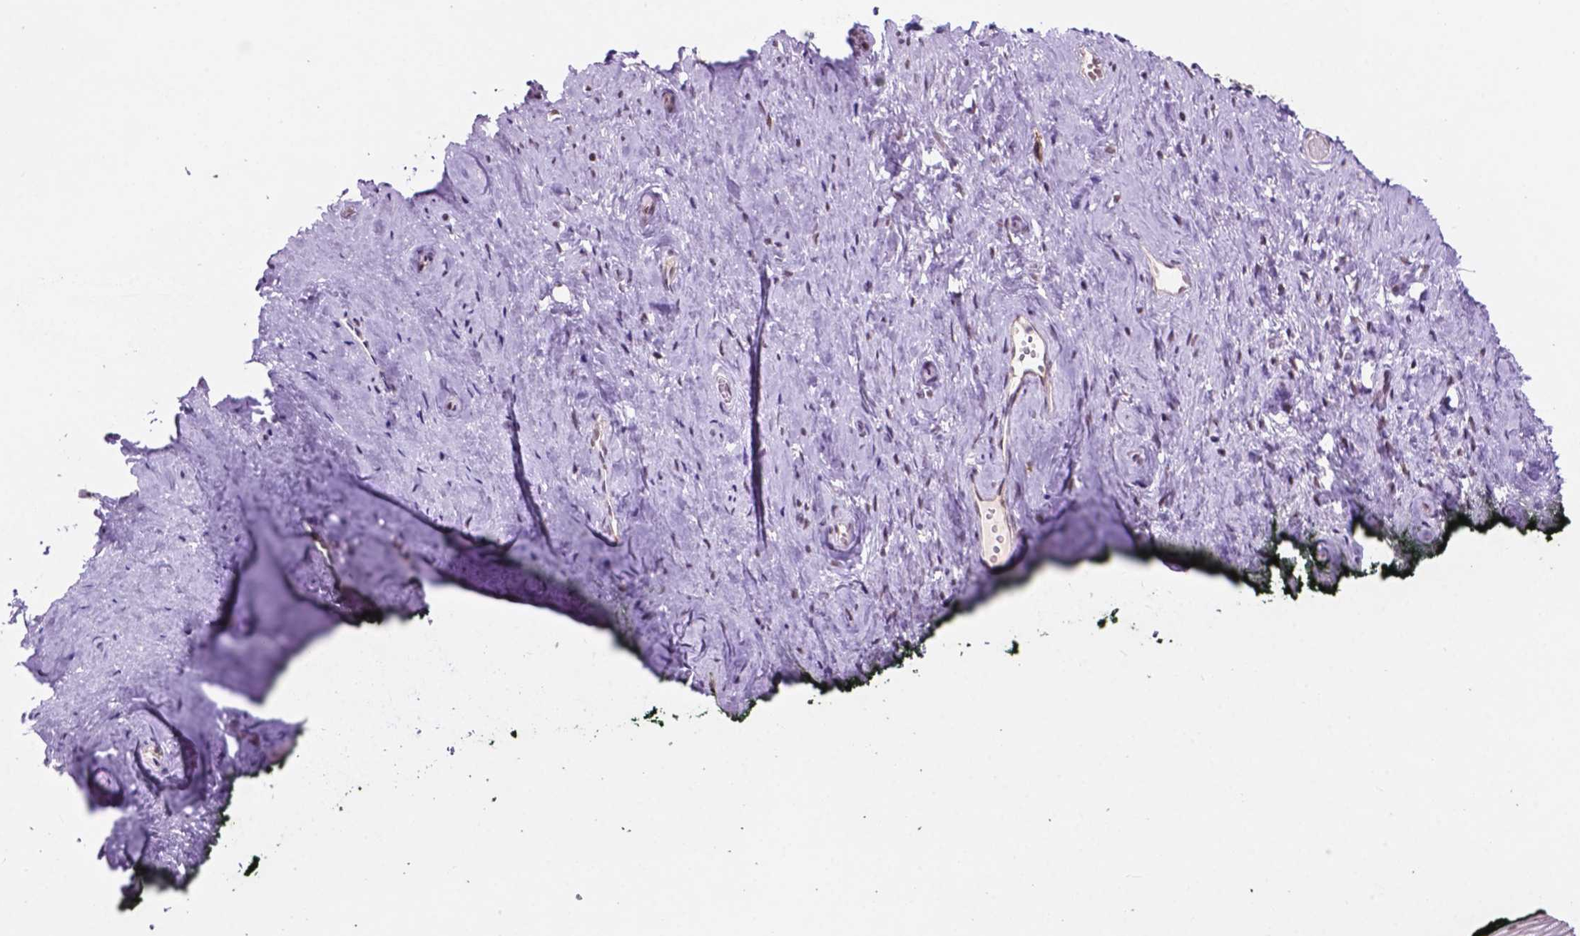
{"staining": {"intensity": "moderate", "quantity": "25%-75%", "location": "nuclear"}, "tissue": "vagina", "cell_type": "Squamous epithelial cells", "image_type": "normal", "snomed": [{"axis": "morphology", "description": "Normal tissue, NOS"}, {"axis": "topography", "description": "Vagina"}], "caption": "Squamous epithelial cells reveal medium levels of moderate nuclear expression in about 25%-75% of cells in benign vagina.", "gene": "NCOR1", "patient": {"sex": "female", "age": 47}}